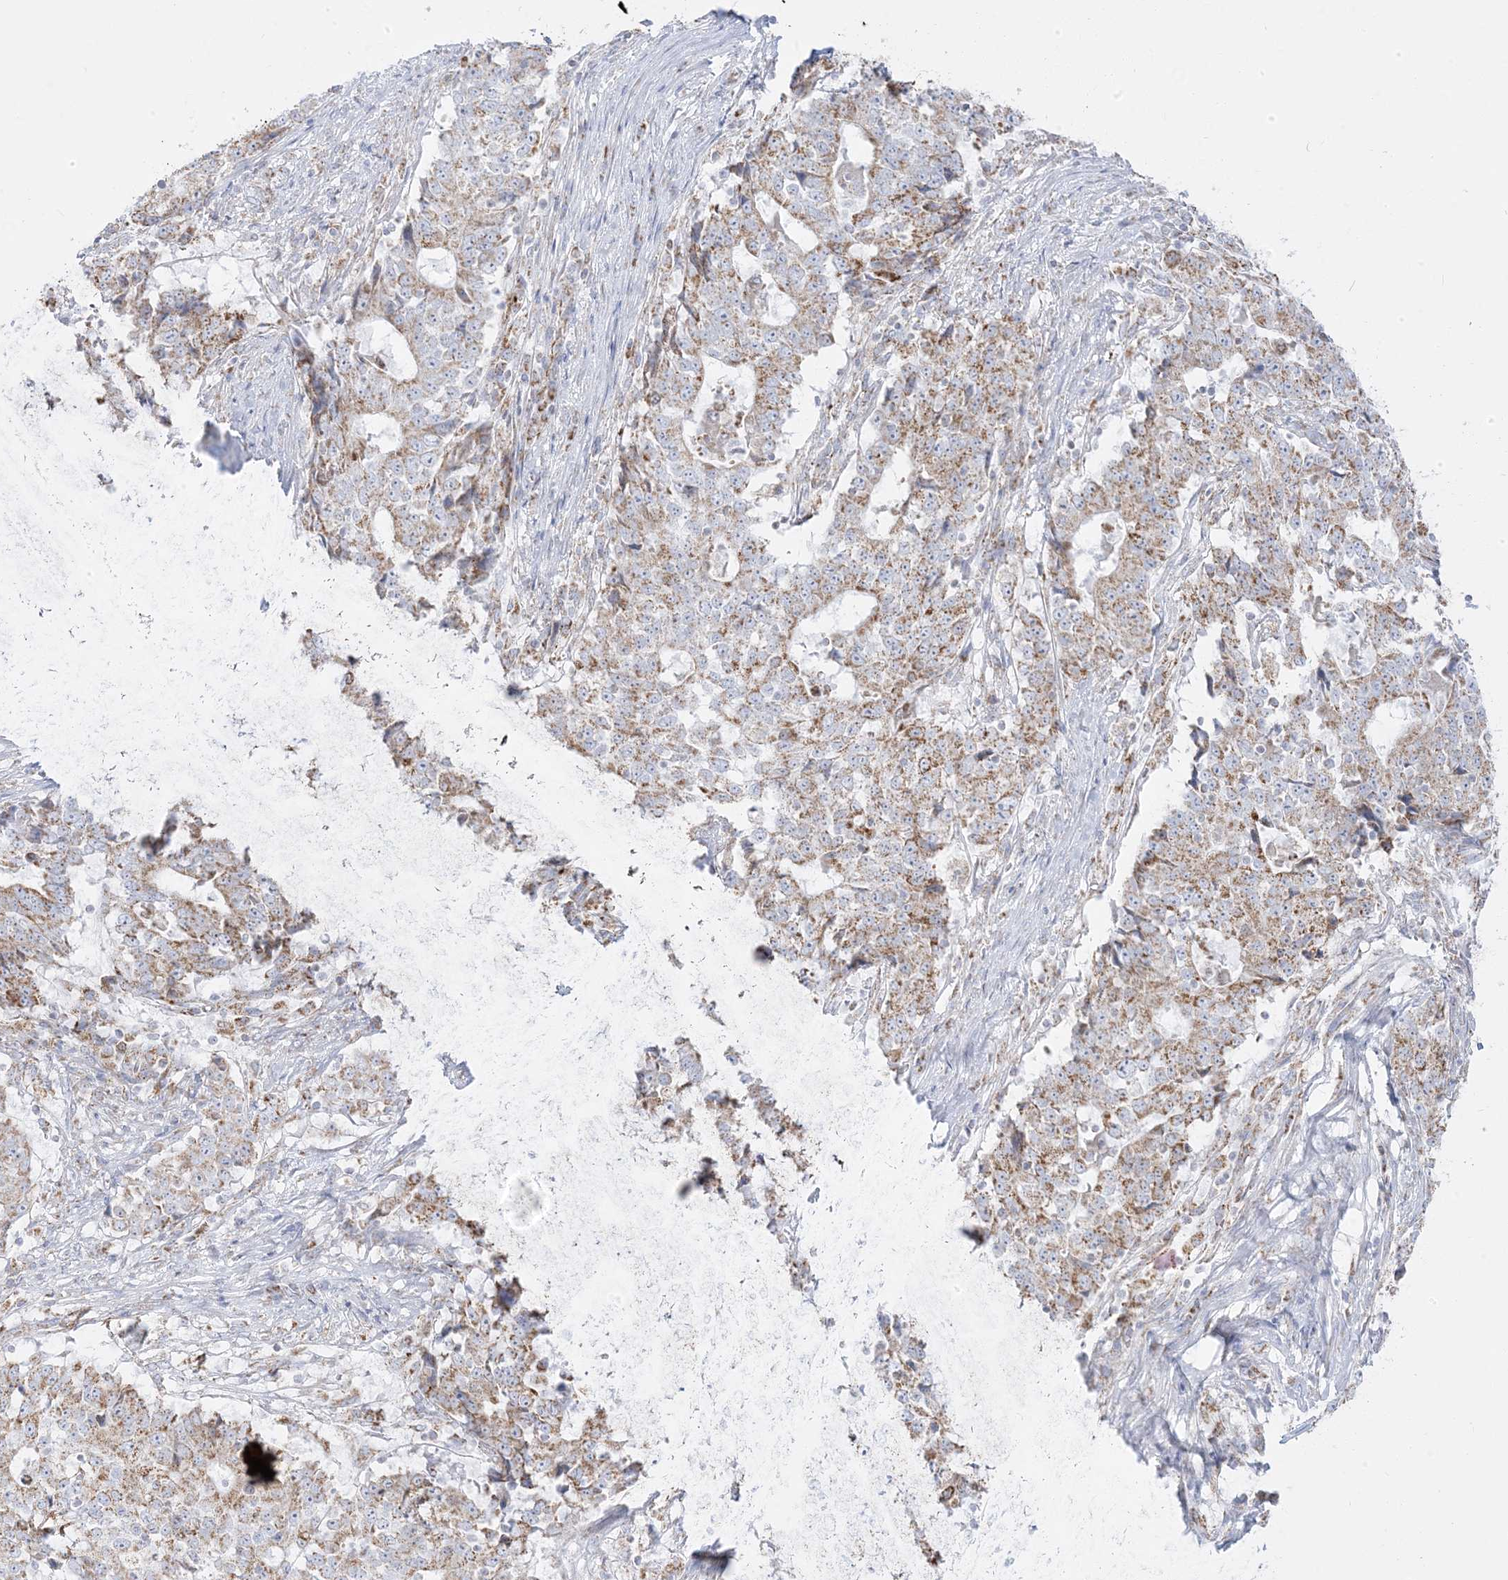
{"staining": {"intensity": "moderate", "quantity": ">75%", "location": "cytoplasmic/membranous"}, "tissue": "stomach cancer", "cell_type": "Tumor cells", "image_type": "cancer", "snomed": [{"axis": "morphology", "description": "Adenocarcinoma, NOS"}, {"axis": "topography", "description": "Stomach"}], "caption": "An IHC image of neoplastic tissue is shown. Protein staining in brown labels moderate cytoplasmic/membranous positivity in stomach cancer (adenocarcinoma) within tumor cells.", "gene": "PCCB", "patient": {"sex": "male", "age": 59}}